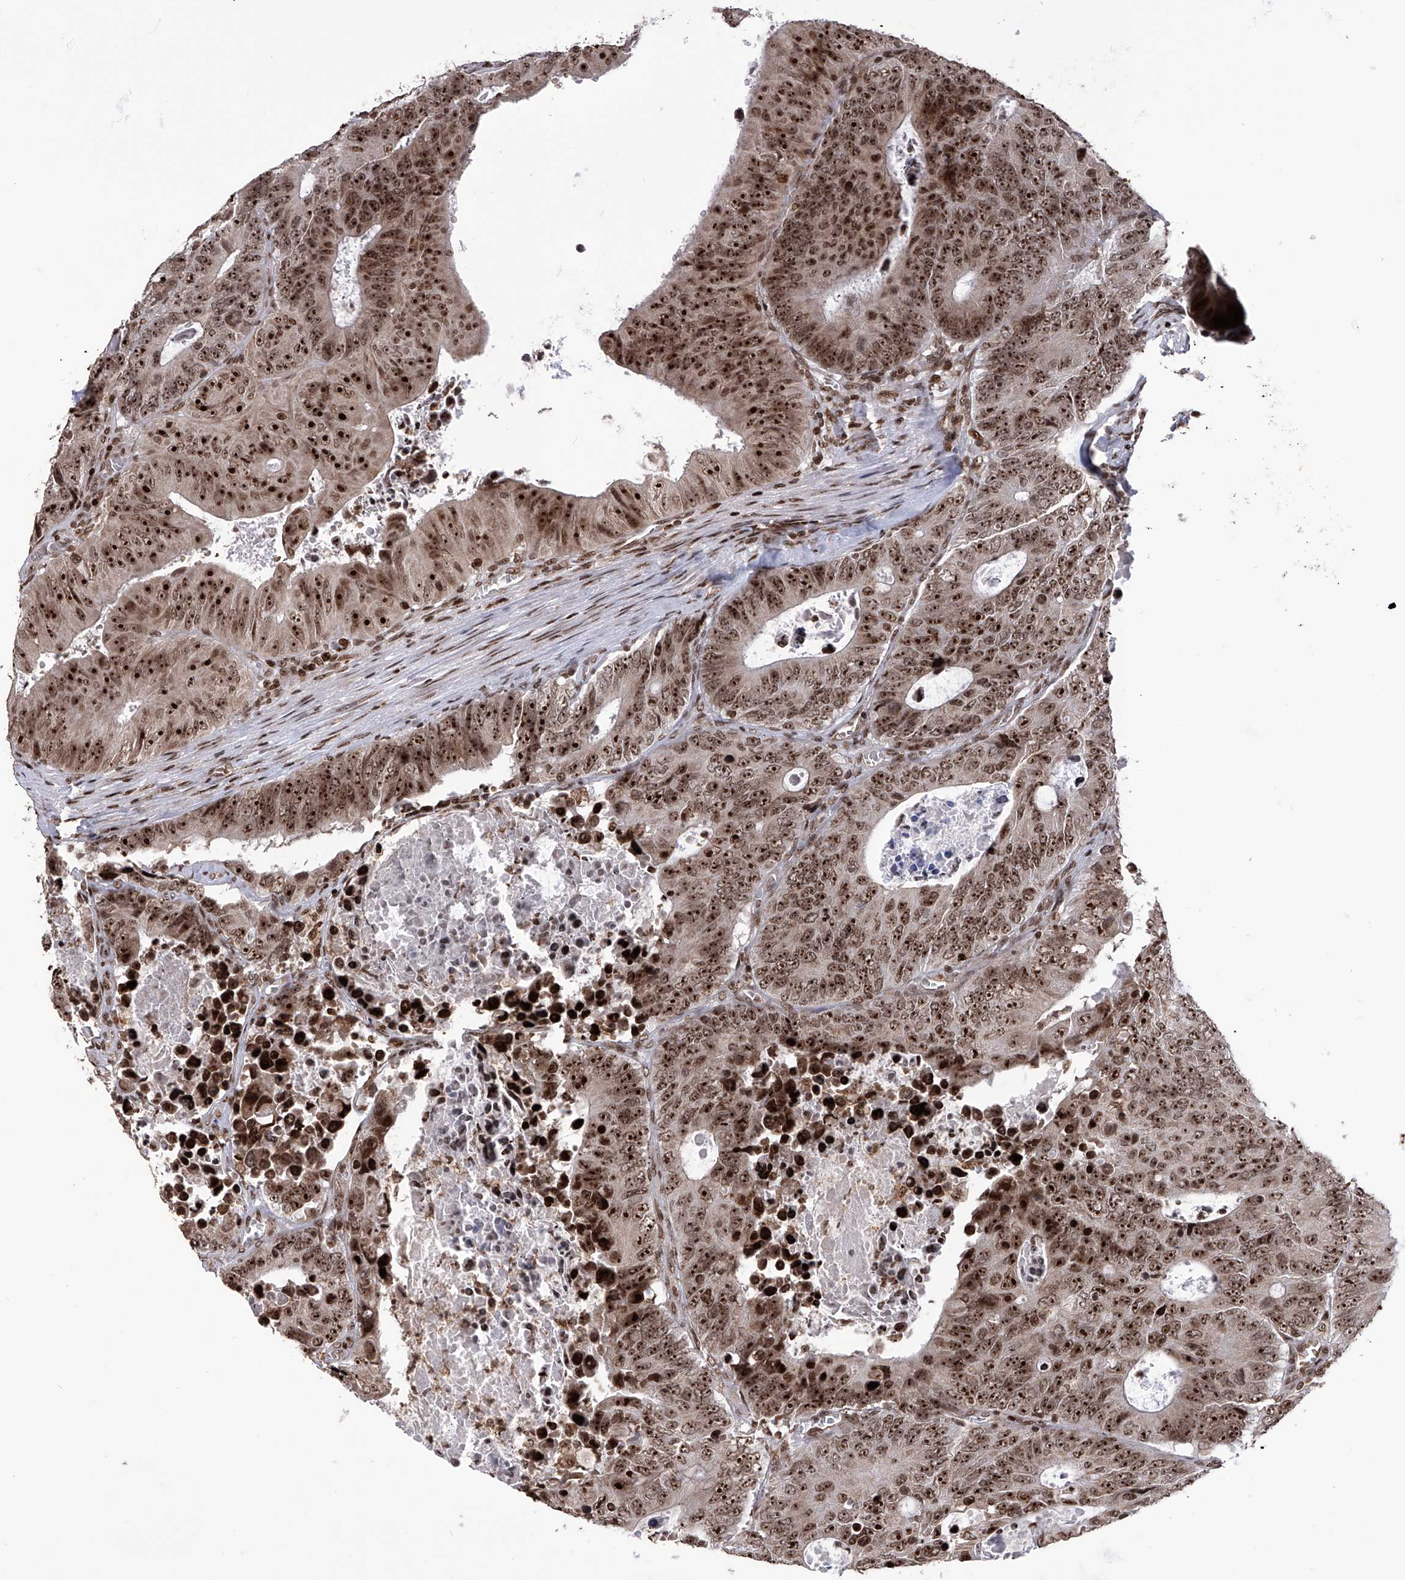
{"staining": {"intensity": "strong", "quantity": ">75%", "location": "nuclear"}, "tissue": "colorectal cancer", "cell_type": "Tumor cells", "image_type": "cancer", "snomed": [{"axis": "morphology", "description": "Adenocarcinoma, NOS"}, {"axis": "topography", "description": "Colon"}], "caption": "Protein staining by IHC shows strong nuclear expression in approximately >75% of tumor cells in colorectal cancer (adenocarcinoma).", "gene": "PAK1IP1", "patient": {"sex": "male", "age": 87}}